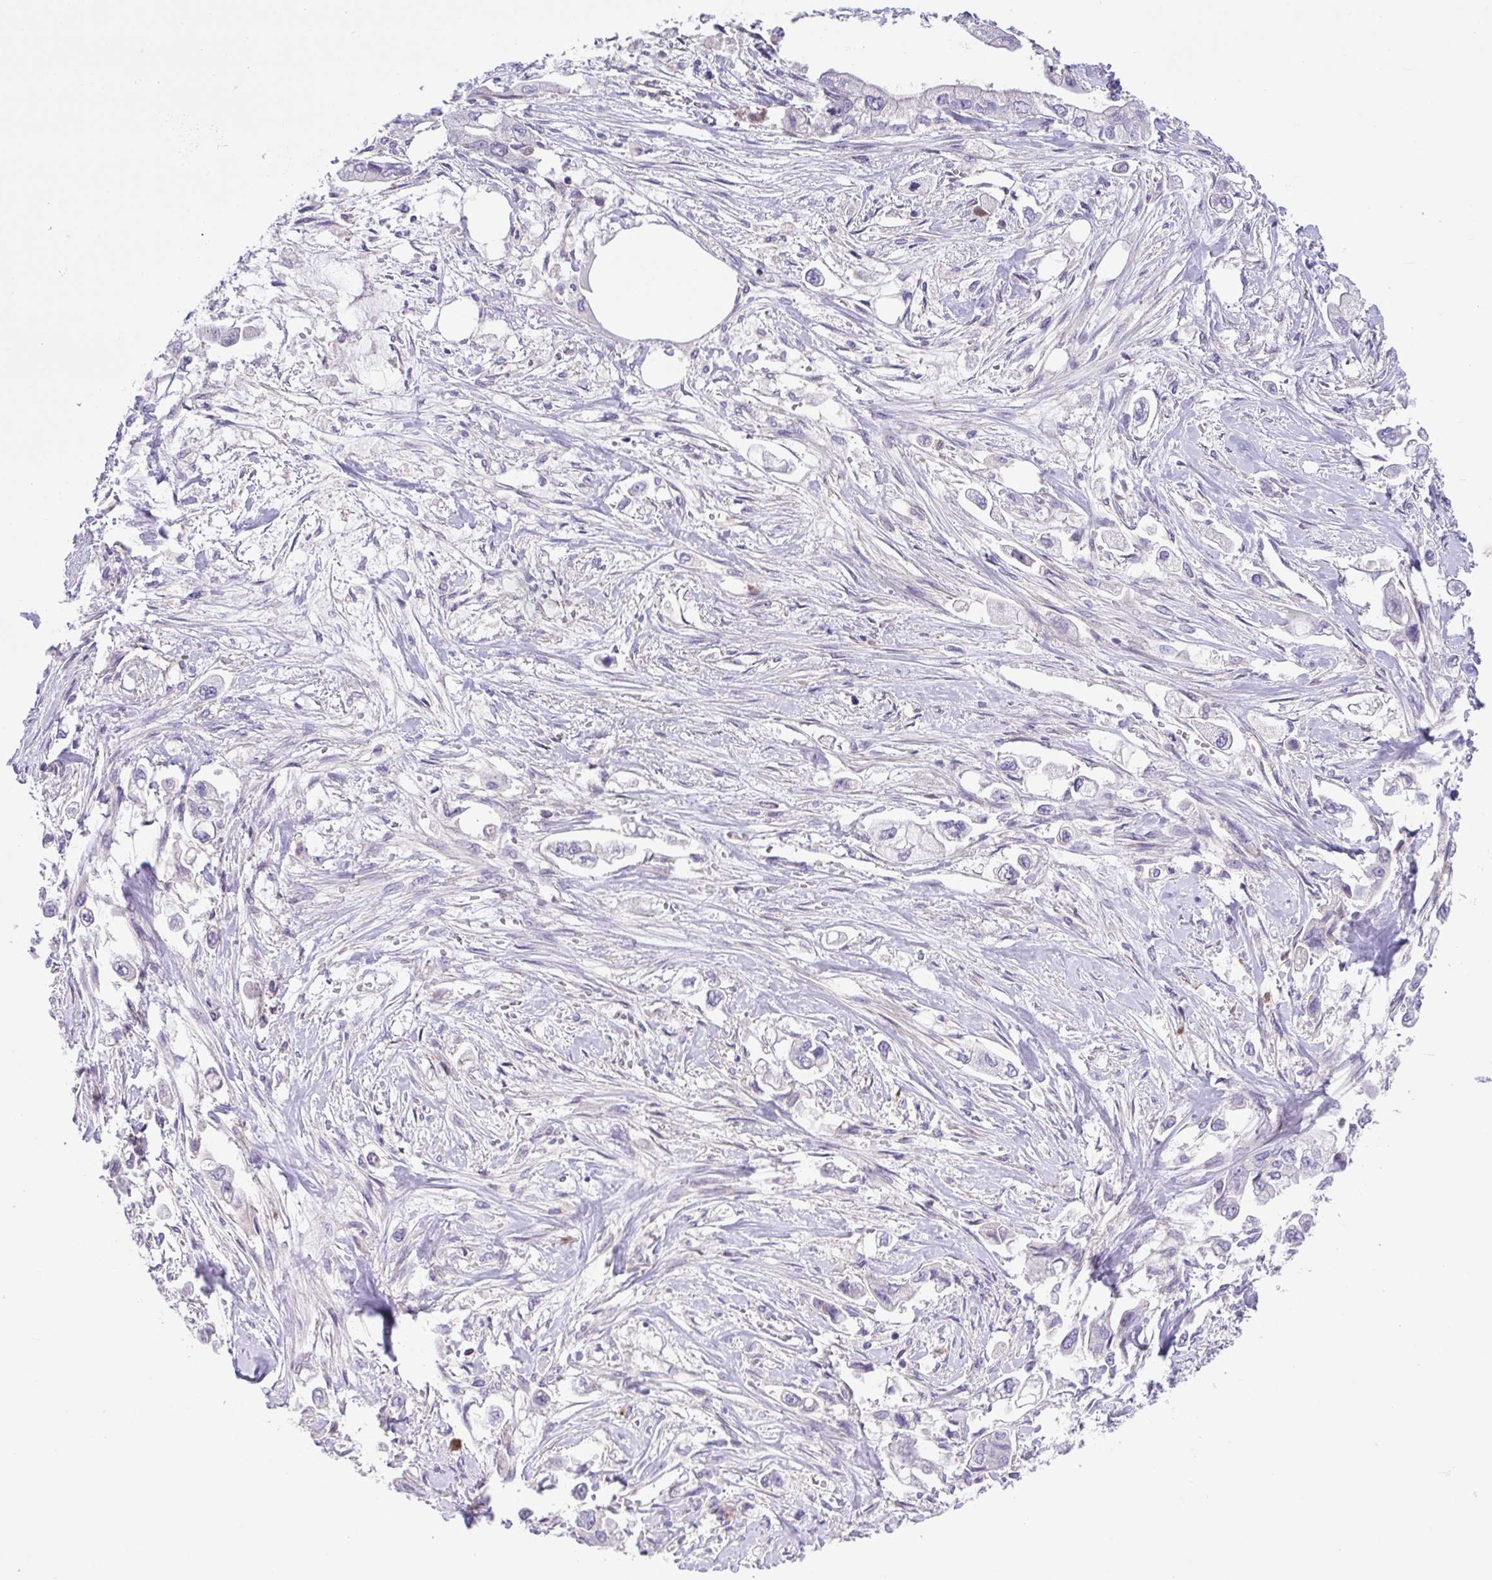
{"staining": {"intensity": "negative", "quantity": "none", "location": "none"}, "tissue": "stomach cancer", "cell_type": "Tumor cells", "image_type": "cancer", "snomed": [{"axis": "morphology", "description": "Adenocarcinoma, NOS"}, {"axis": "topography", "description": "Stomach"}], "caption": "The image reveals no staining of tumor cells in stomach cancer (adenocarcinoma).", "gene": "RHOXF1", "patient": {"sex": "male", "age": 62}}